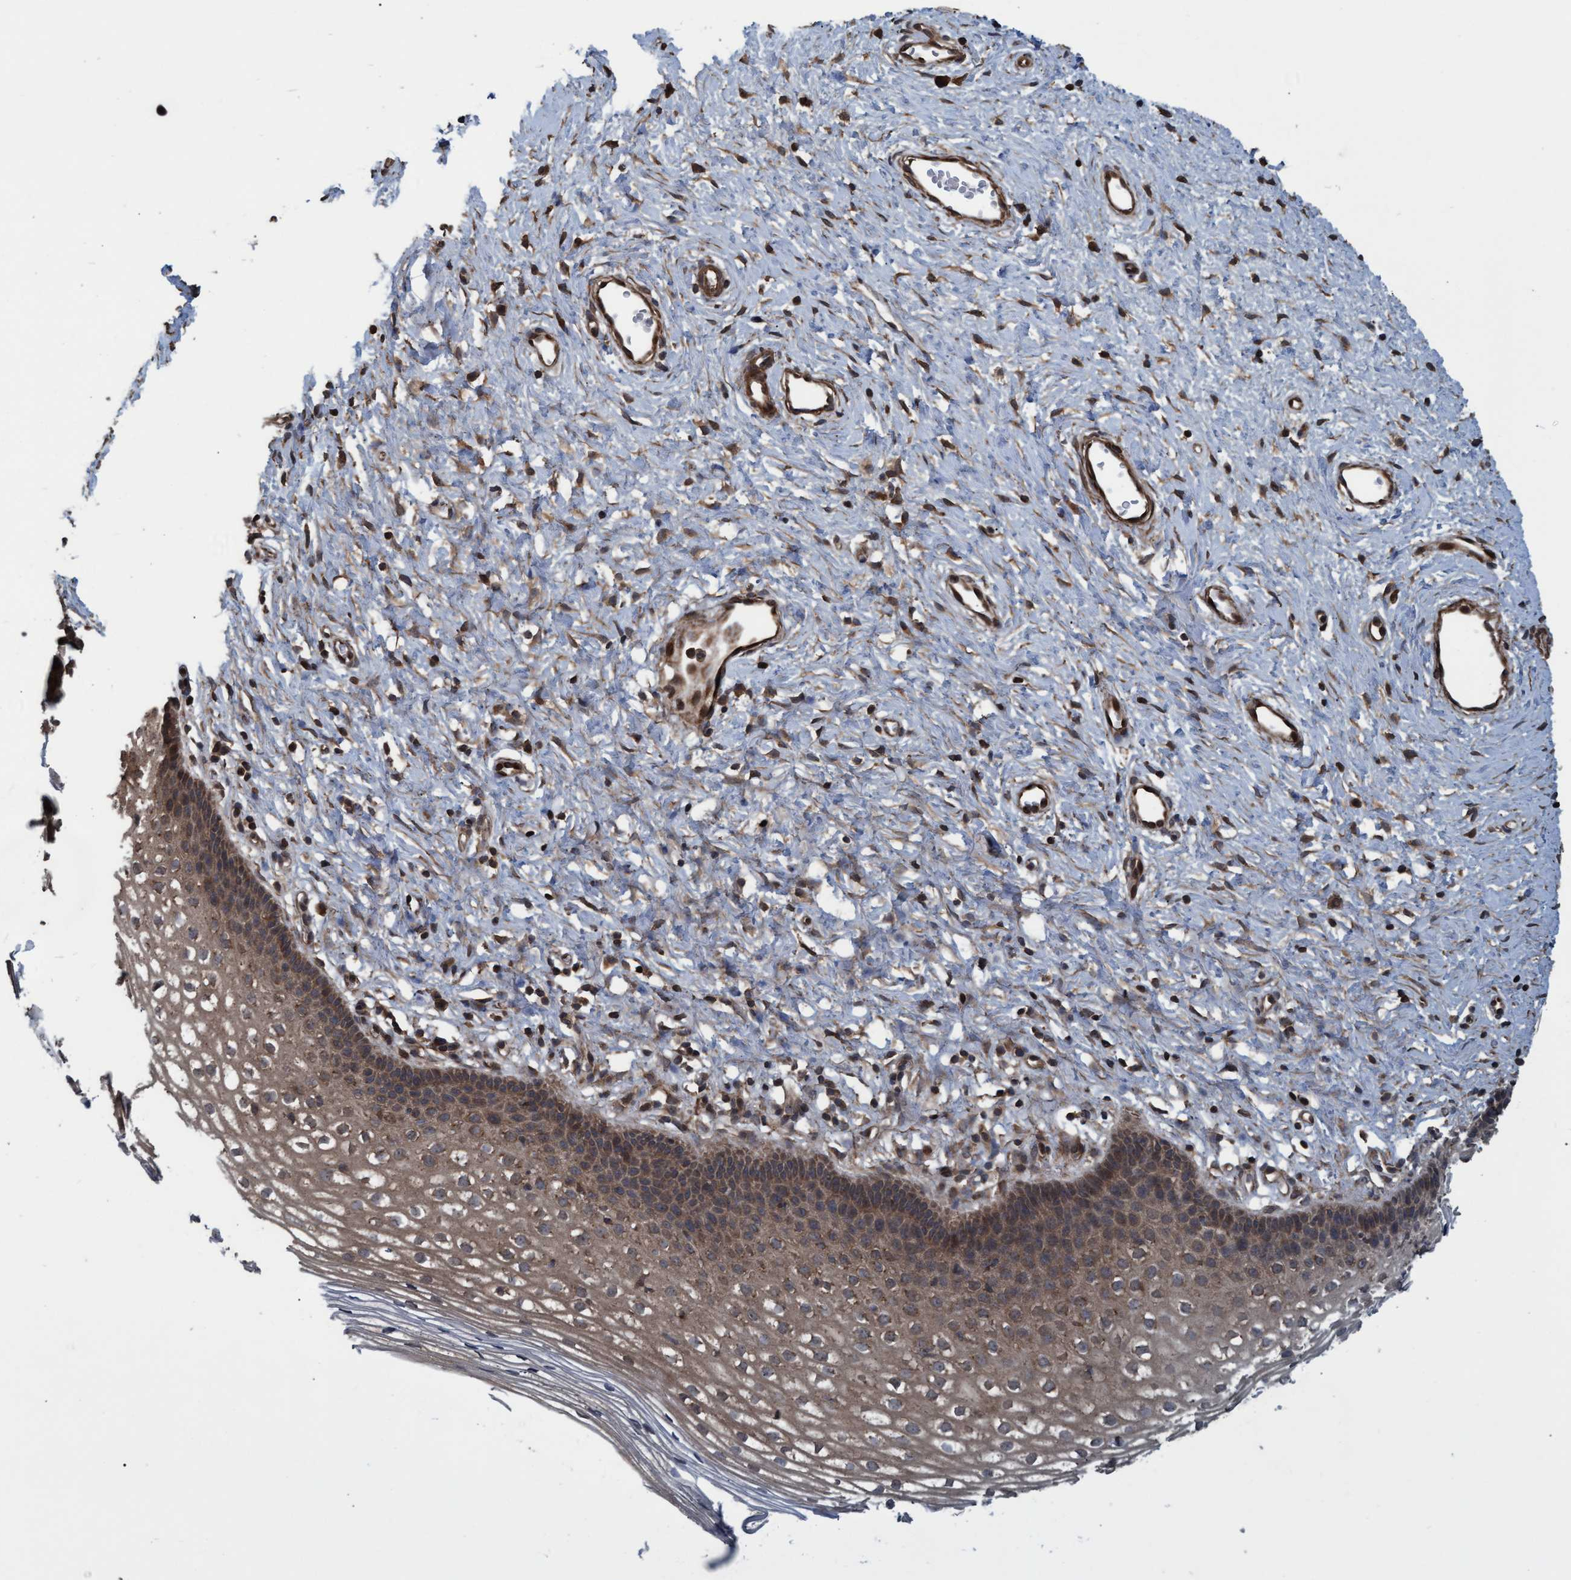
{"staining": {"intensity": "moderate", "quantity": ">75%", "location": "cytoplasmic/membranous"}, "tissue": "cervix", "cell_type": "Glandular cells", "image_type": "normal", "snomed": [{"axis": "morphology", "description": "Normal tissue, NOS"}, {"axis": "topography", "description": "Cervix"}], "caption": "A medium amount of moderate cytoplasmic/membranous expression is present in about >75% of glandular cells in unremarkable cervix. Nuclei are stained in blue.", "gene": "GGT6", "patient": {"sex": "female", "age": 27}}